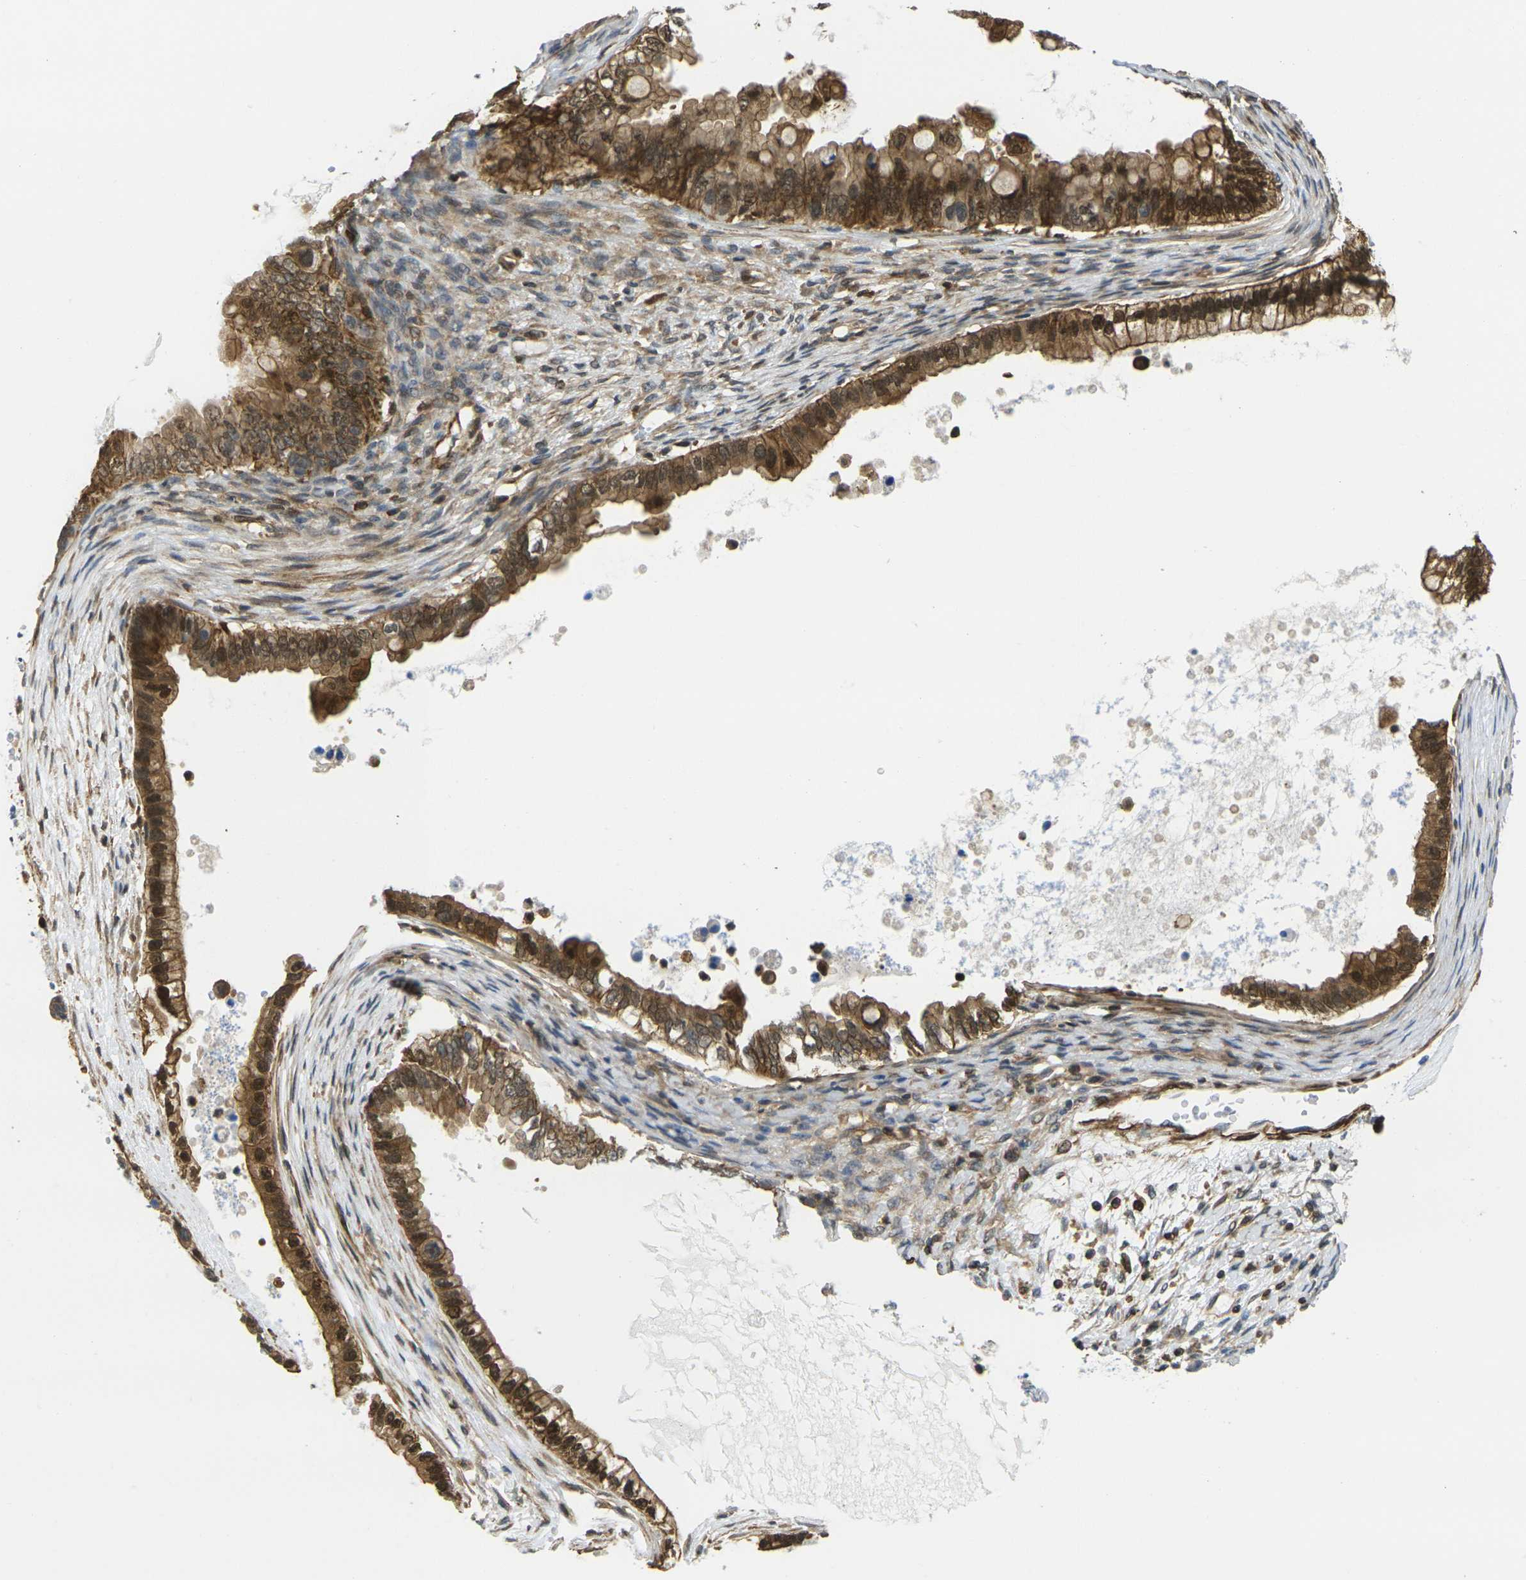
{"staining": {"intensity": "strong", "quantity": ">75%", "location": "cytoplasmic/membranous,nuclear"}, "tissue": "ovarian cancer", "cell_type": "Tumor cells", "image_type": "cancer", "snomed": [{"axis": "morphology", "description": "Cystadenocarcinoma, mucinous, NOS"}, {"axis": "topography", "description": "Ovary"}], "caption": "Immunohistochemical staining of mucinous cystadenocarcinoma (ovarian) reveals high levels of strong cytoplasmic/membranous and nuclear positivity in approximately >75% of tumor cells. The staining is performed using DAB (3,3'-diaminobenzidine) brown chromogen to label protein expression. The nuclei are counter-stained blue using hematoxylin.", "gene": "LASP1", "patient": {"sex": "female", "age": 80}}